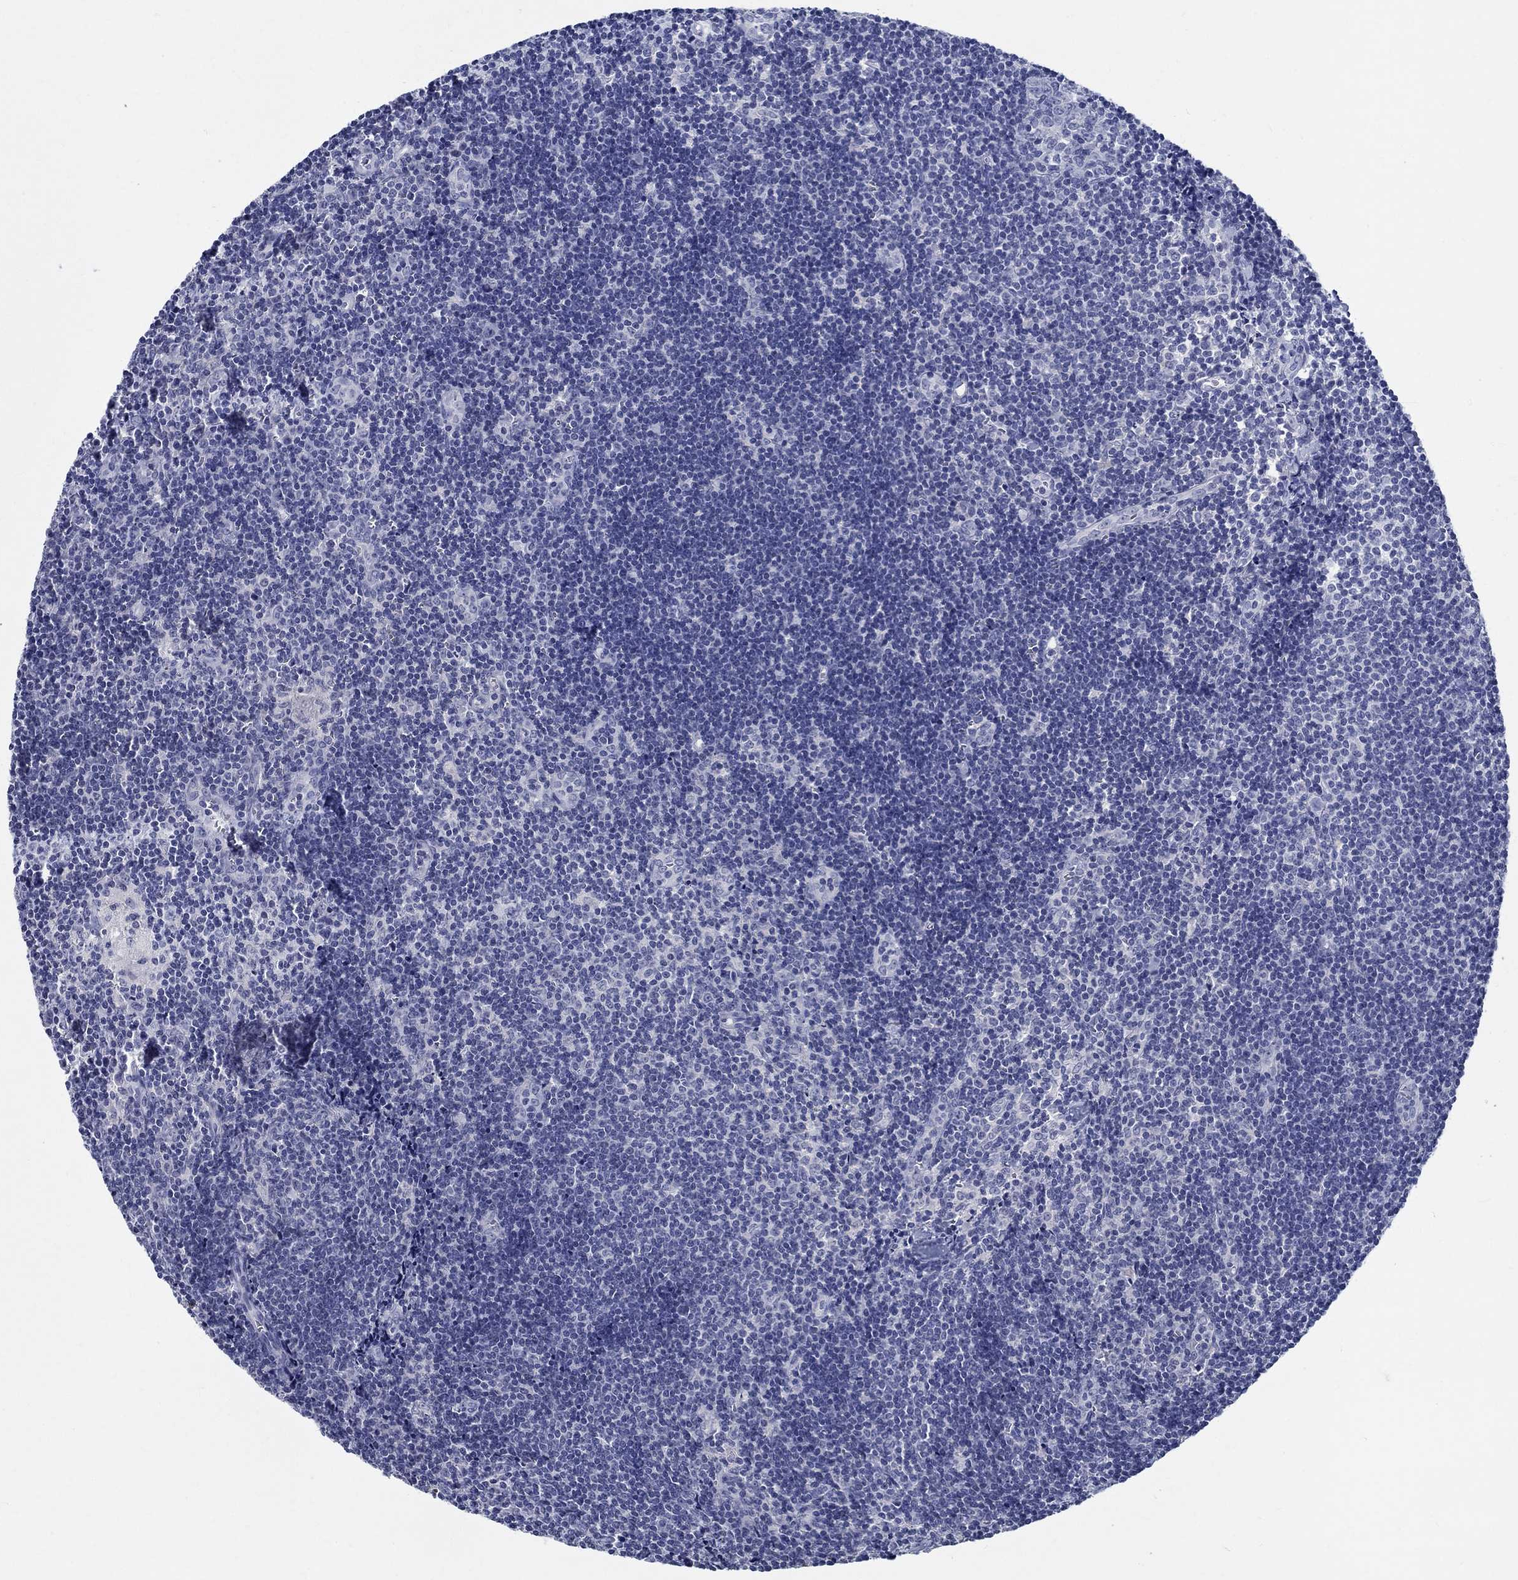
{"staining": {"intensity": "negative", "quantity": "none", "location": "none"}, "tissue": "lymph node", "cell_type": "Germinal center cells", "image_type": "normal", "snomed": [{"axis": "morphology", "description": "Normal tissue, NOS"}, {"axis": "topography", "description": "Lymph node"}], "caption": "This is a photomicrograph of immunohistochemistry staining of unremarkable lymph node, which shows no staining in germinal center cells.", "gene": "CETN1", "patient": {"sex": "female", "age": 52}}